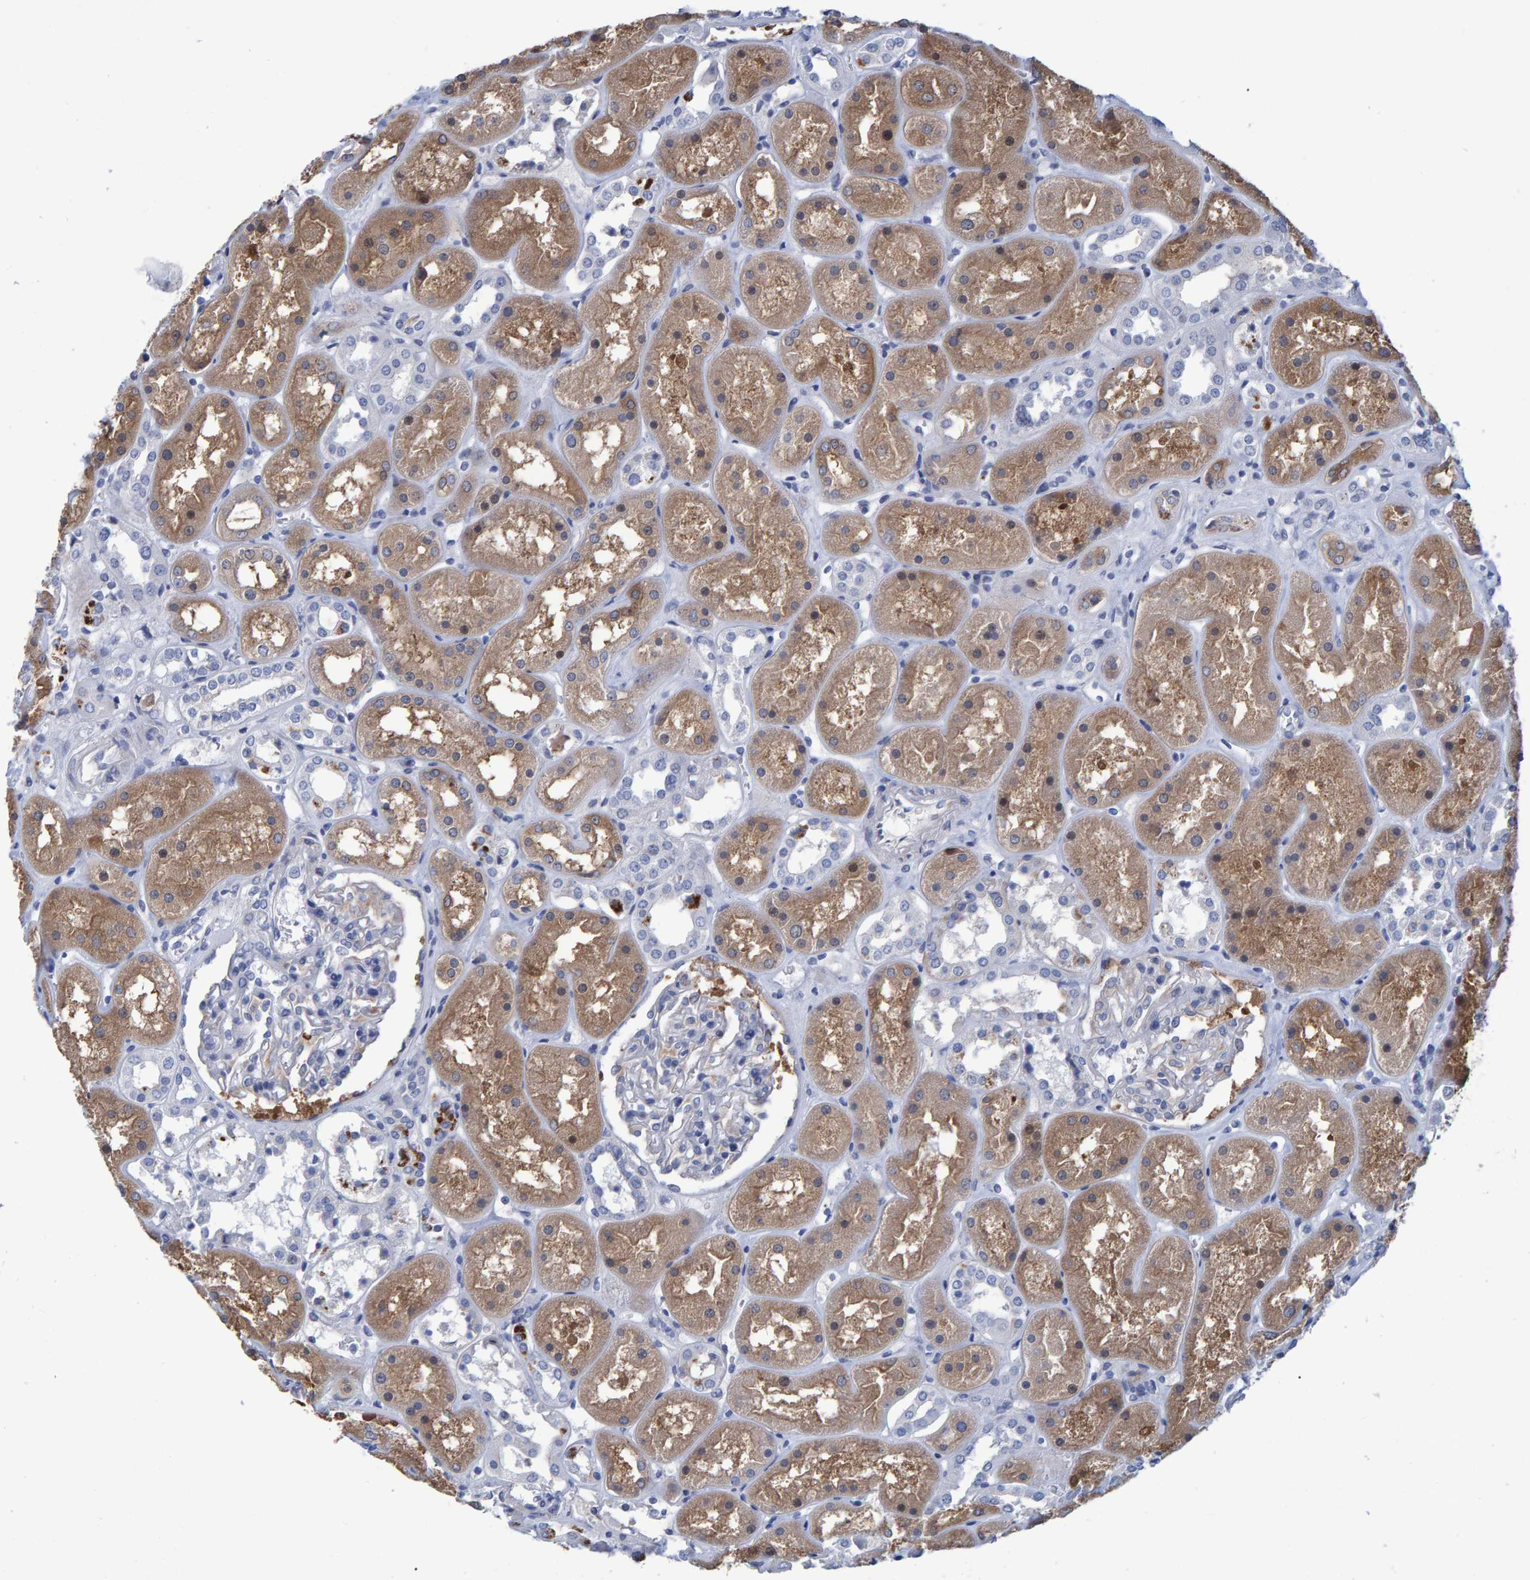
{"staining": {"intensity": "negative", "quantity": "none", "location": "none"}, "tissue": "kidney", "cell_type": "Cells in glomeruli", "image_type": "normal", "snomed": [{"axis": "morphology", "description": "Normal tissue, NOS"}, {"axis": "topography", "description": "Kidney"}], "caption": "IHC photomicrograph of normal human kidney stained for a protein (brown), which exhibits no staining in cells in glomeruli. (DAB (3,3'-diaminobenzidine) IHC, high magnification).", "gene": "PROCA1", "patient": {"sex": "male", "age": 70}}